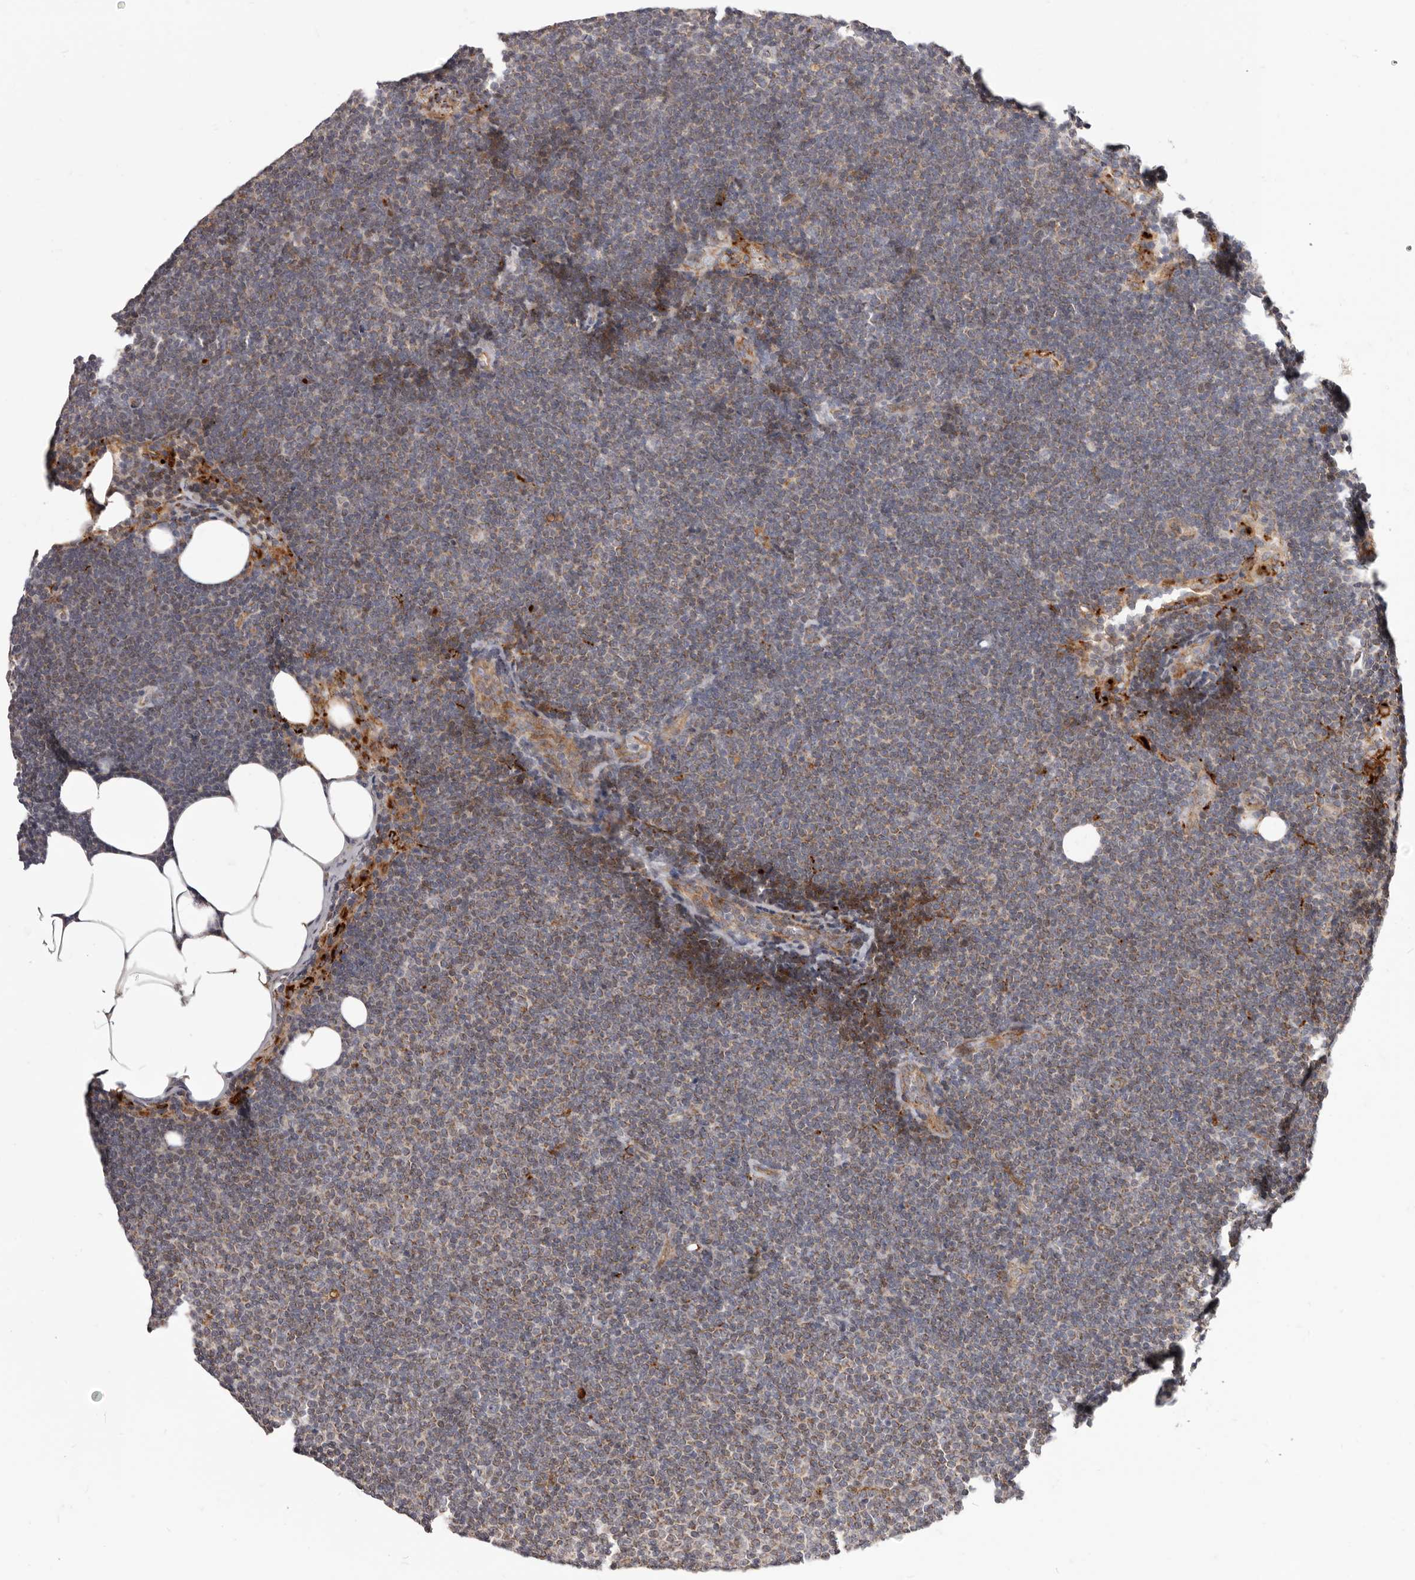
{"staining": {"intensity": "weak", "quantity": "25%-75%", "location": "cytoplasmic/membranous"}, "tissue": "lymphoma", "cell_type": "Tumor cells", "image_type": "cancer", "snomed": [{"axis": "morphology", "description": "Malignant lymphoma, non-Hodgkin's type, Low grade"}, {"axis": "topography", "description": "Lymph node"}], "caption": "Lymphoma tissue shows weak cytoplasmic/membranous expression in about 25%-75% of tumor cells (DAB (3,3'-diaminobenzidine) IHC with brightfield microscopy, high magnification).", "gene": "TOR3A", "patient": {"sex": "female", "age": 53}}